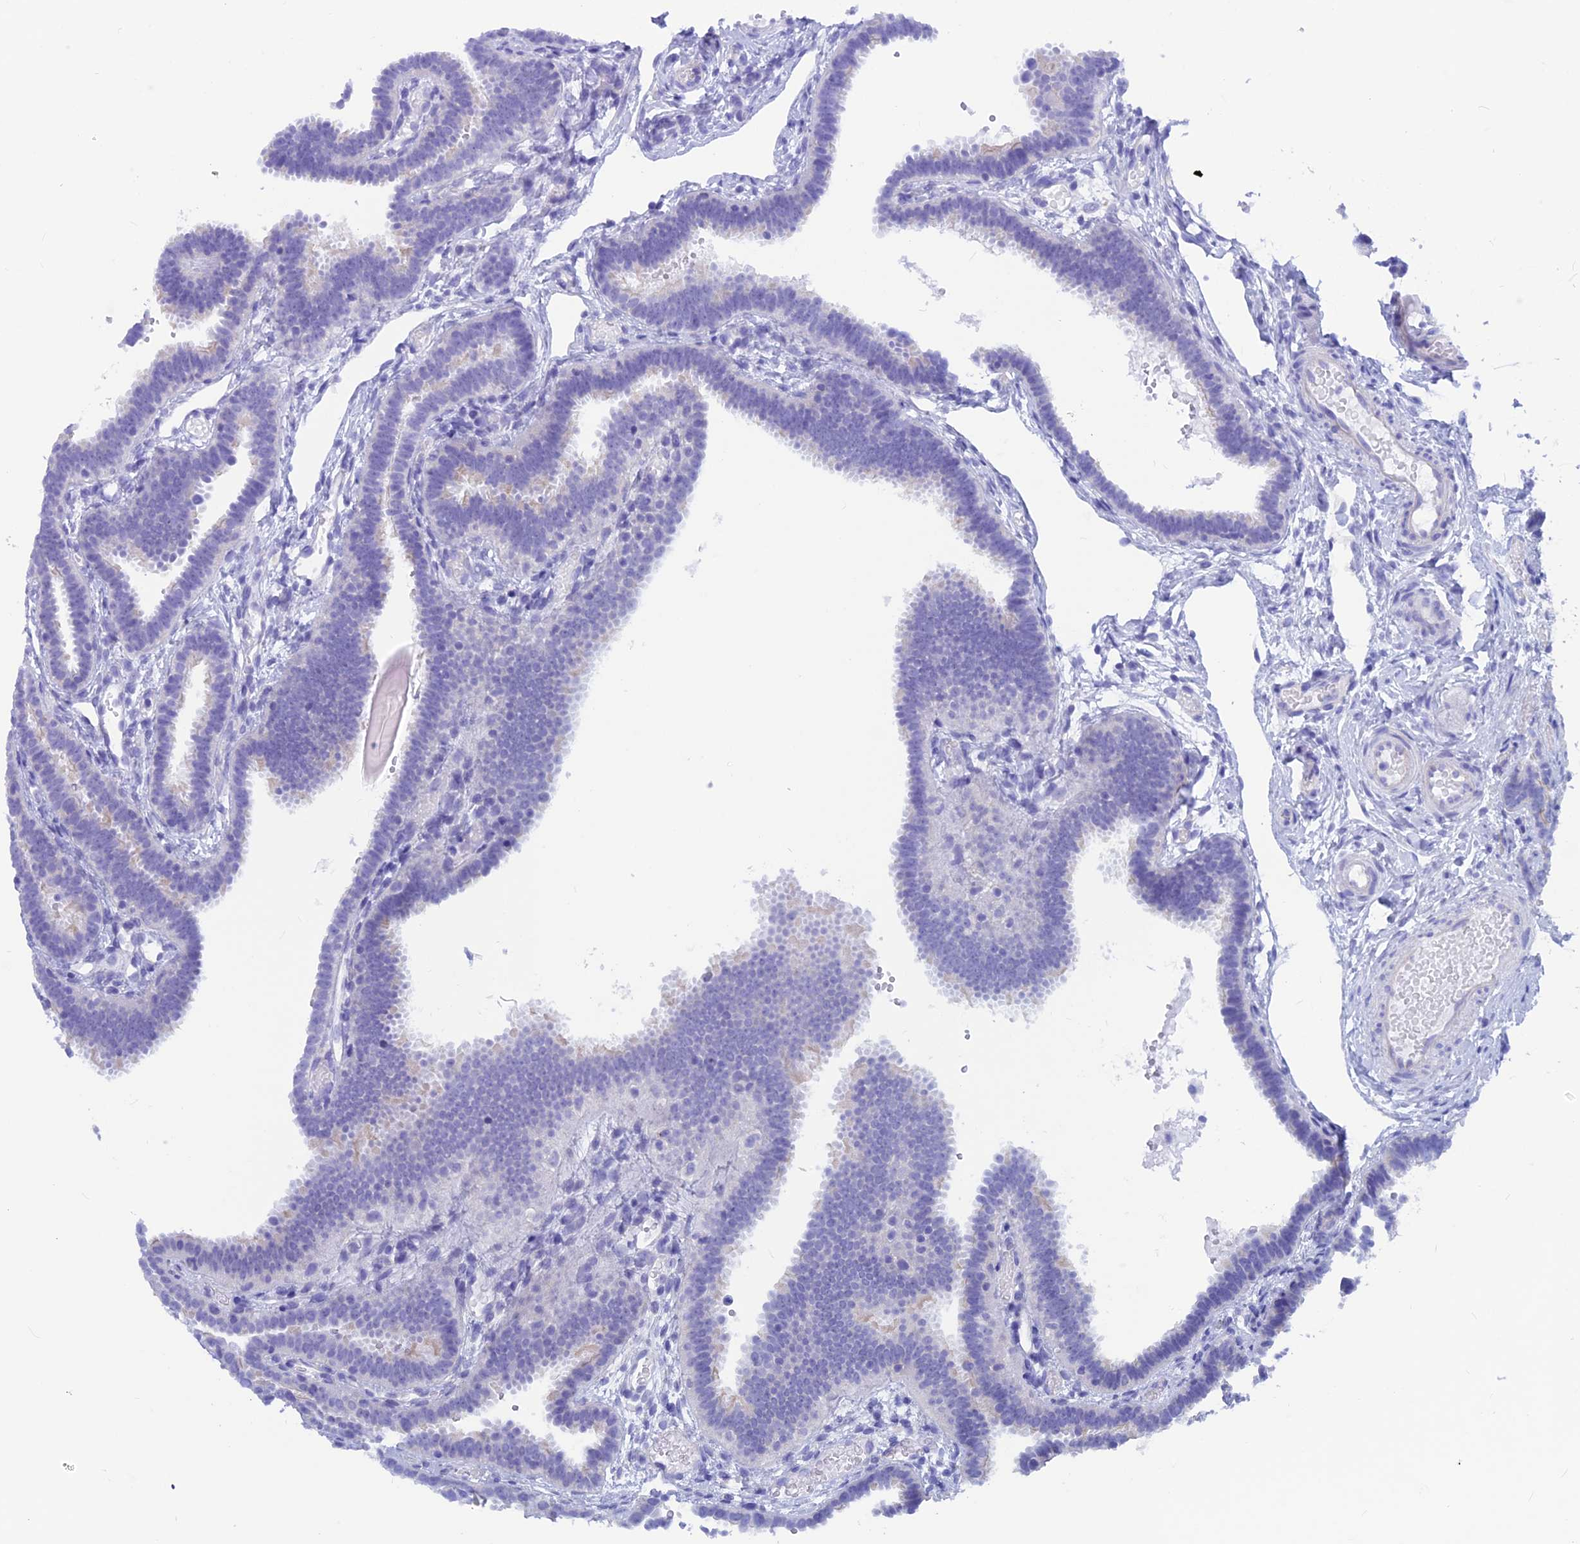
{"staining": {"intensity": "negative", "quantity": "none", "location": "none"}, "tissue": "fallopian tube", "cell_type": "Glandular cells", "image_type": "normal", "snomed": [{"axis": "morphology", "description": "Normal tissue, NOS"}, {"axis": "topography", "description": "Fallopian tube"}], "caption": "Immunohistochemistry image of normal fallopian tube: fallopian tube stained with DAB (3,3'-diaminobenzidine) shows no significant protein positivity in glandular cells.", "gene": "GNGT2", "patient": {"sex": "female", "age": 37}}